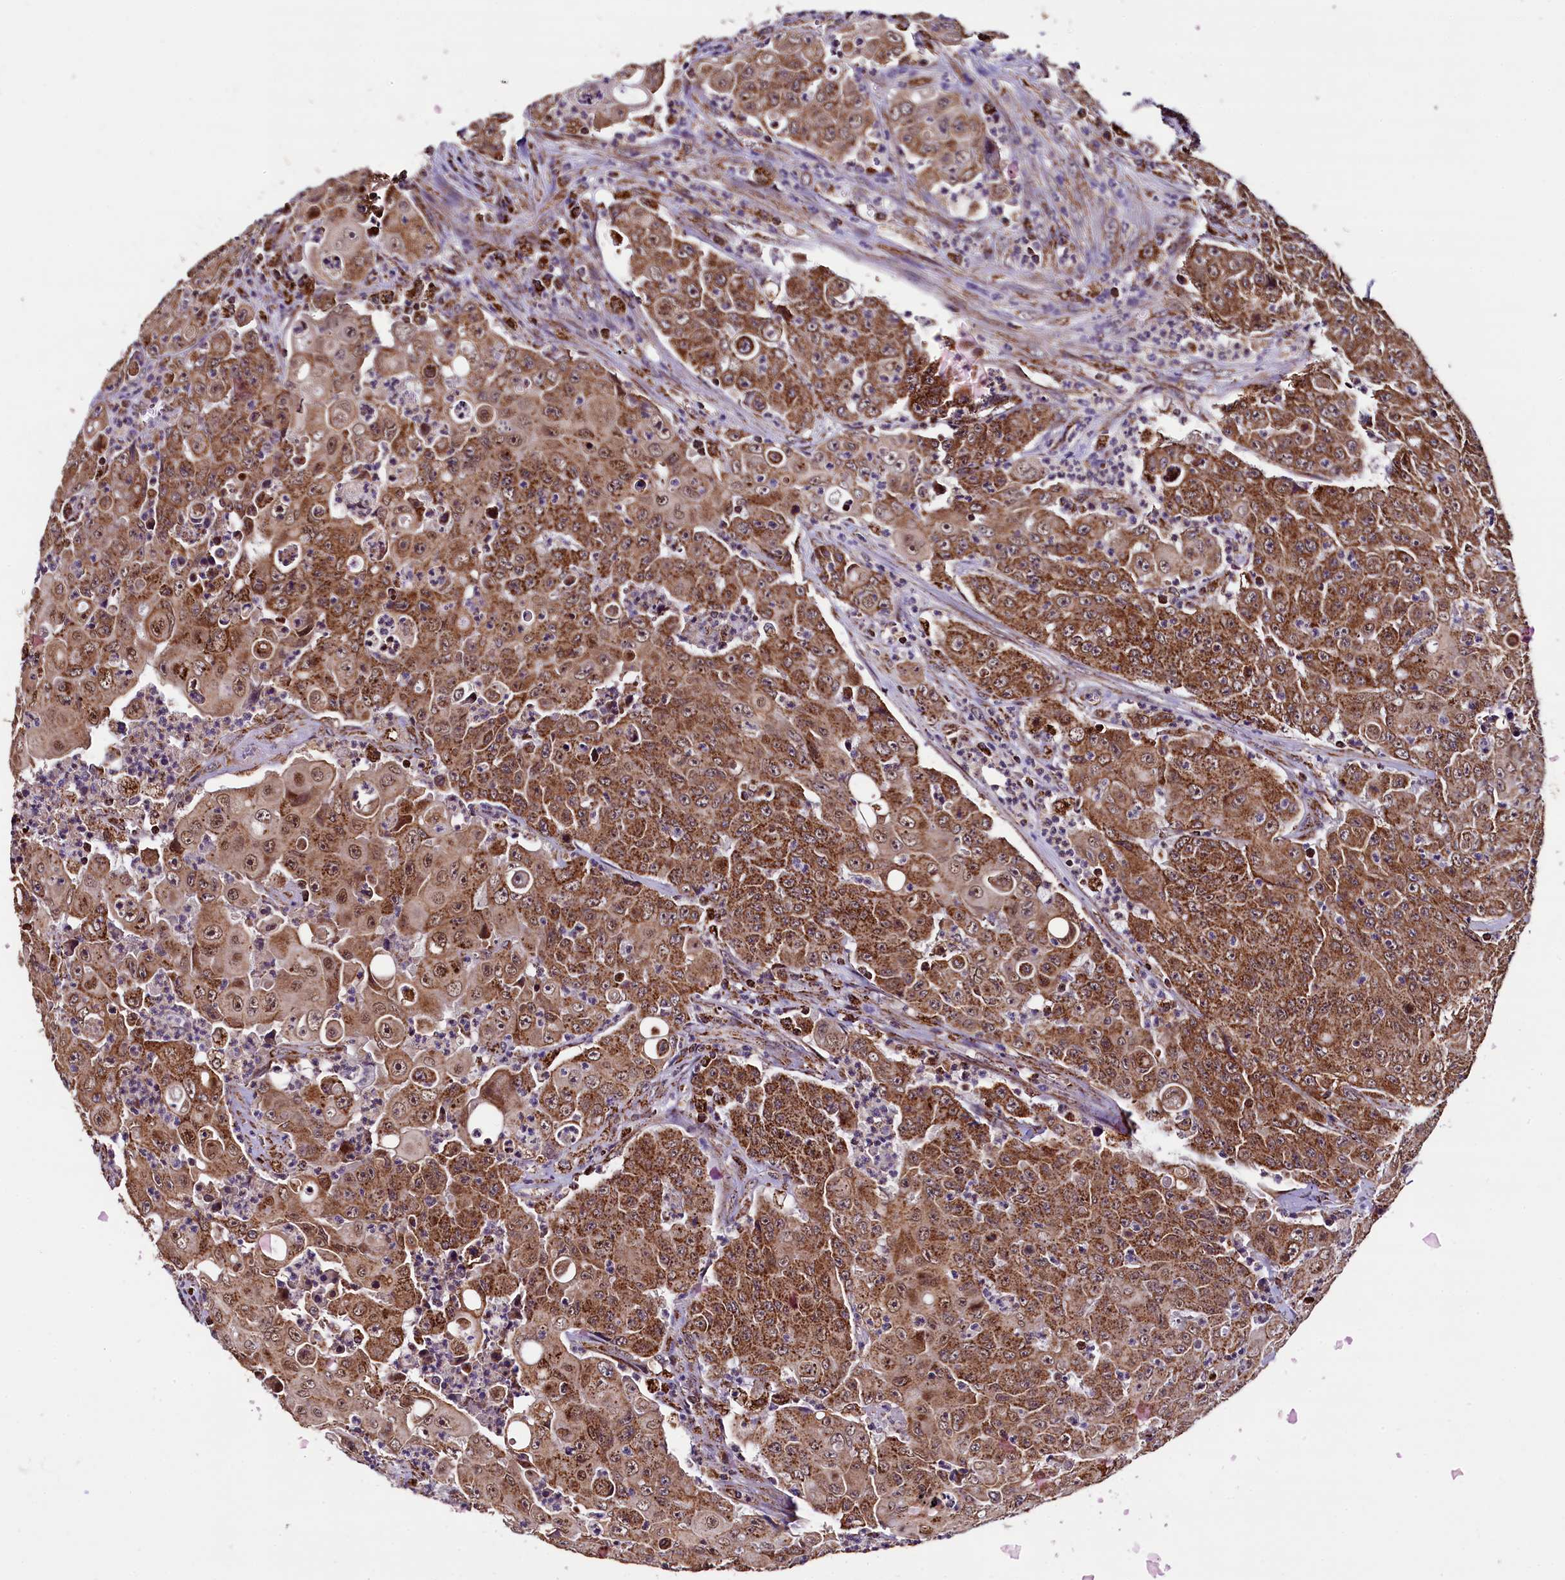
{"staining": {"intensity": "moderate", "quantity": ">75%", "location": "cytoplasmic/membranous,nuclear"}, "tissue": "colorectal cancer", "cell_type": "Tumor cells", "image_type": "cancer", "snomed": [{"axis": "morphology", "description": "Adenocarcinoma, NOS"}, {"axis": "topography", "description": "Colon"}], "caption": "The micrograph shows a brown stain indicating the presence of a protein in the cytoplasmic/membranous and nuclear of tumor cells in adenocarcinoma (colorectal).", "gene": "KLC2", "patient": {"sex": "male", "age": 51}}